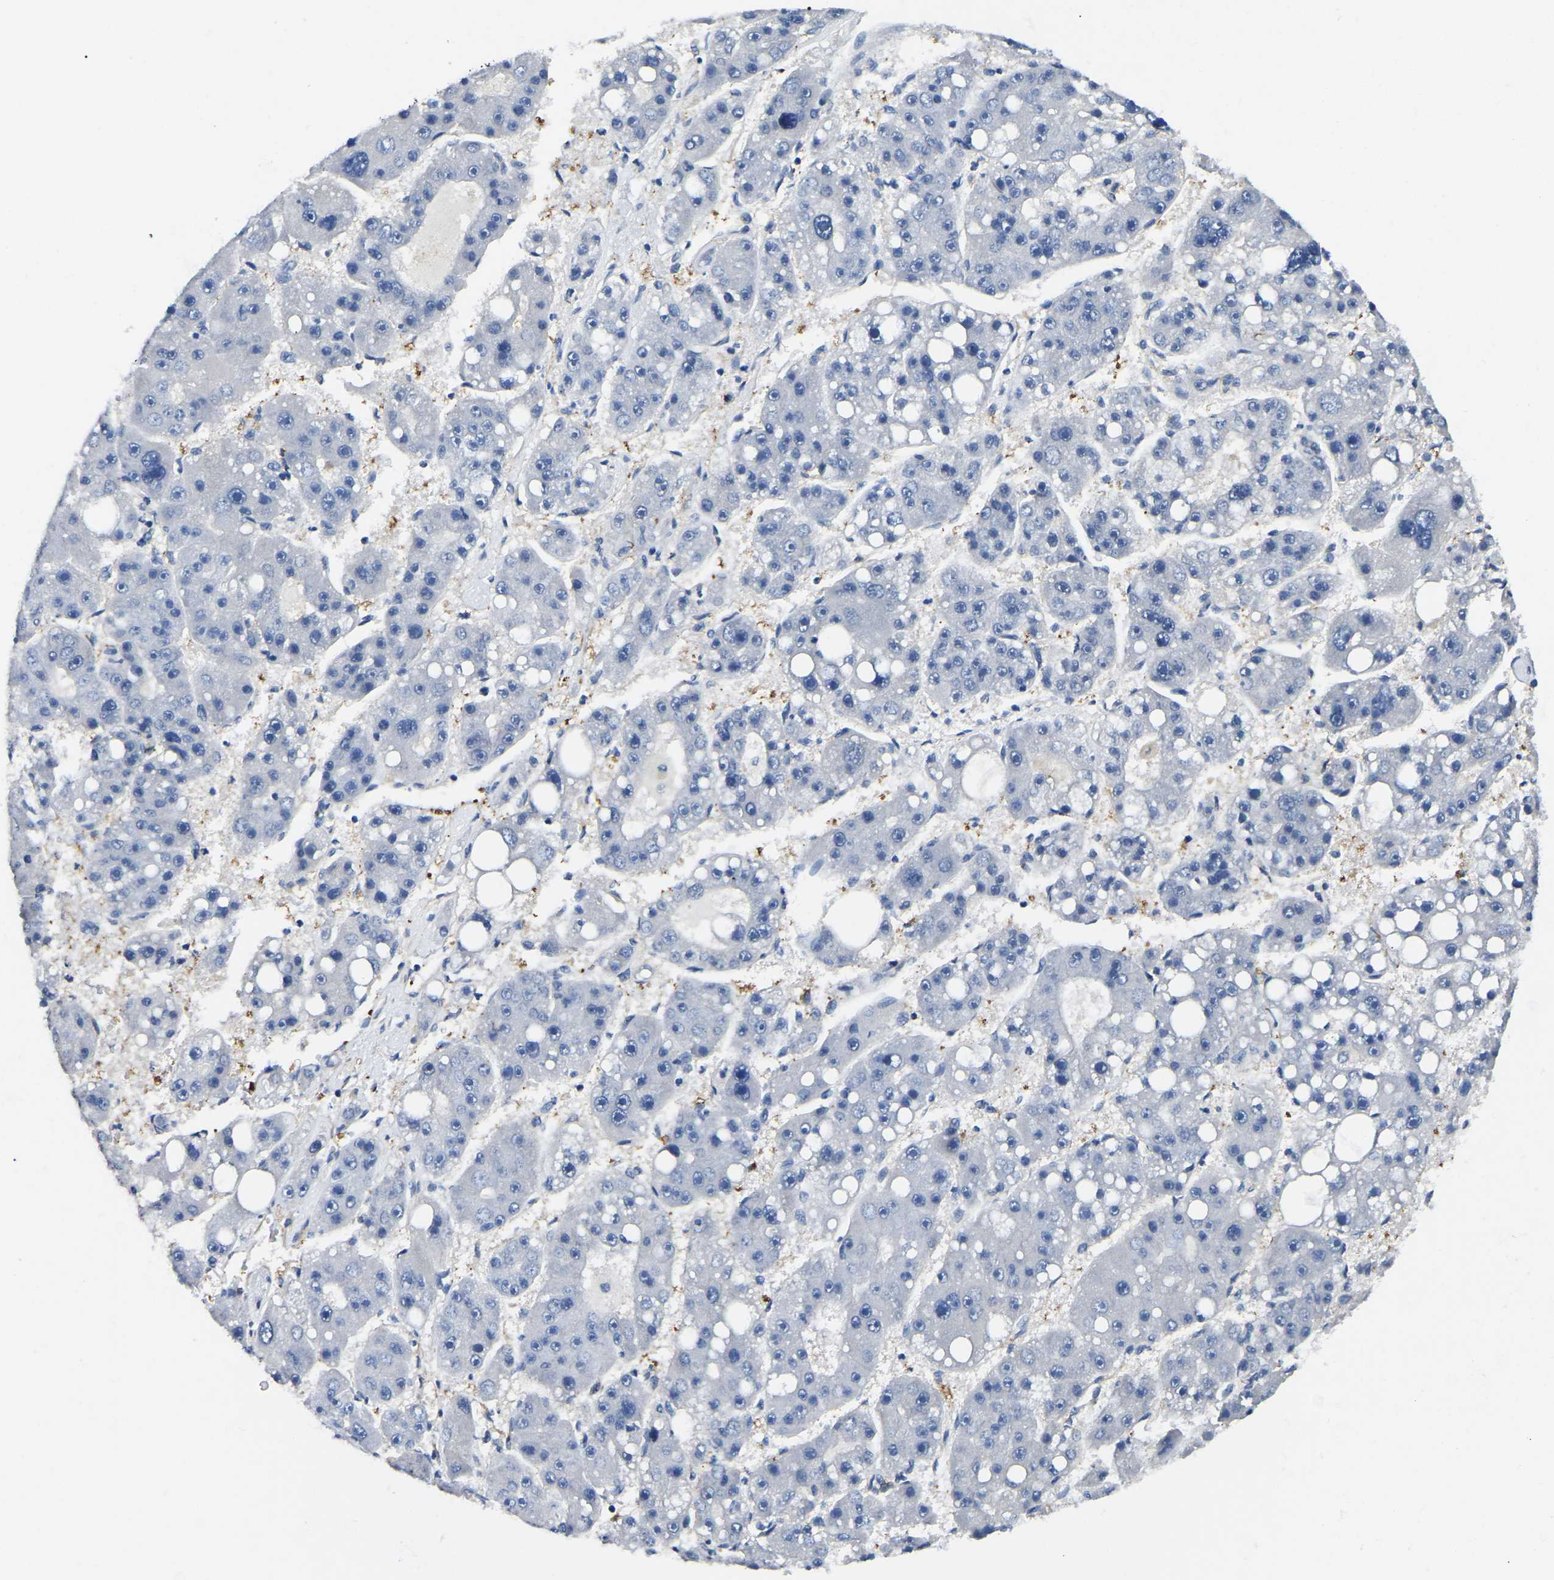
{"staining": {"intensity": "negative", "quantity": "none", "location": "none"}, "tissue": "liver cancer", "cell_type": "Tumor cells", "image_type": "cancer", "snomed": [{"axis": "morphology", "description": "Carcinoma, Hepatocellular, NOS"}, {"axis": "topography", "description": "Liver"}], "caption": "Immunohistochemical staining of liver cancer (hepatocellular carcinoma) shows no significant staining in tumor cells.", "gene": "DUSP8", "patient": {"sex": "female", "age": 61}}